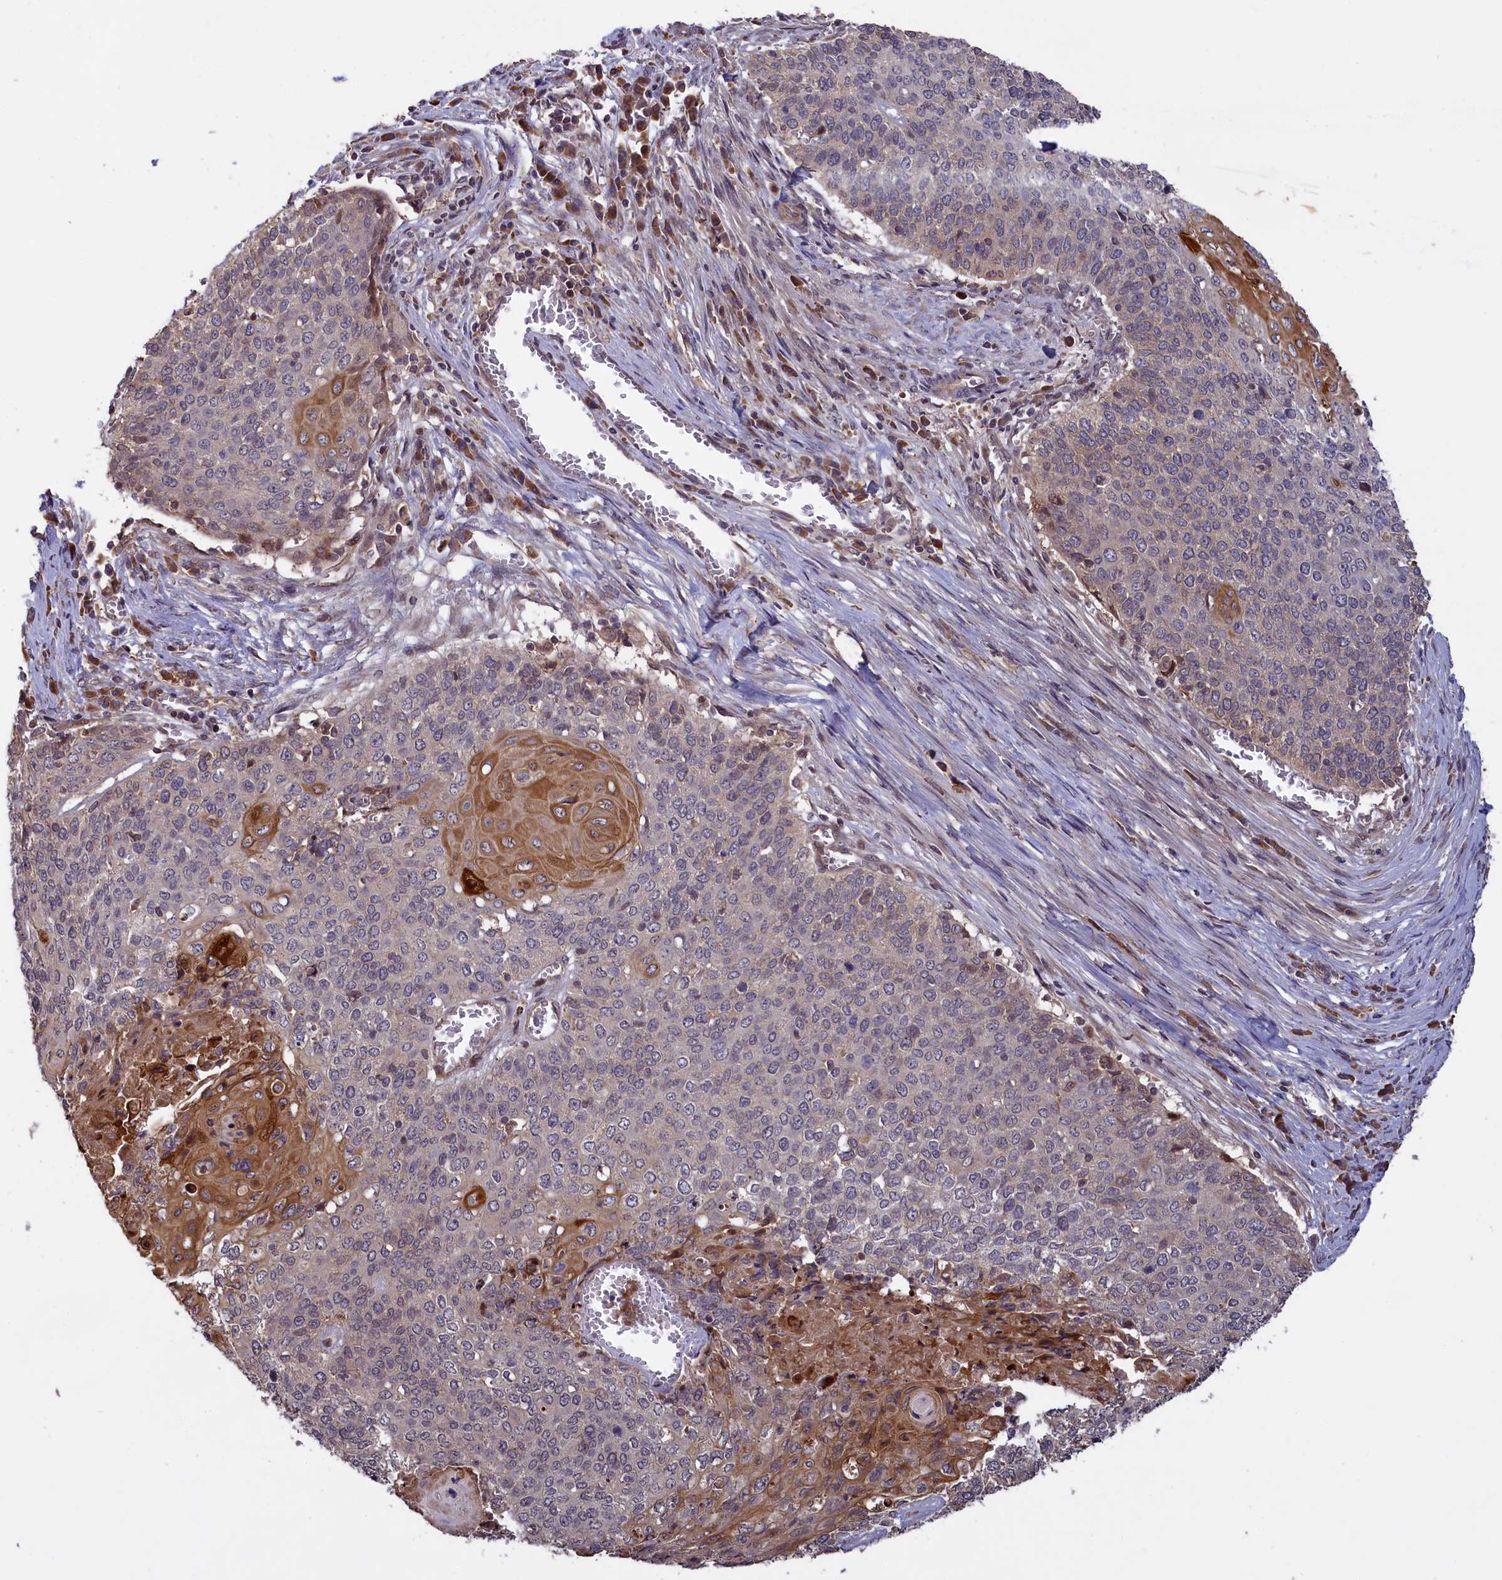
{"staining": {"intensity": "moderate", "quantity": "<25%", "location": "cytoplasmic/membranous"}, "tissue": "cervical cancer", "cell_type": "Tumor cells", "image_type": "cancer", "snomed": [{"axis": "morphology", "description": "Squamous cell carcinoma, NOS"}, {"axis": "topography", "description": "Cervix"}], "caption": "A low amount of moderate cytoplasmic/membranous positivity is identified in about <25% of tumor cells in squamous cell carcinoma (cervical) tissue.", "gene": "DENND1B", "patient": {"sex": "female", "age": 39}}